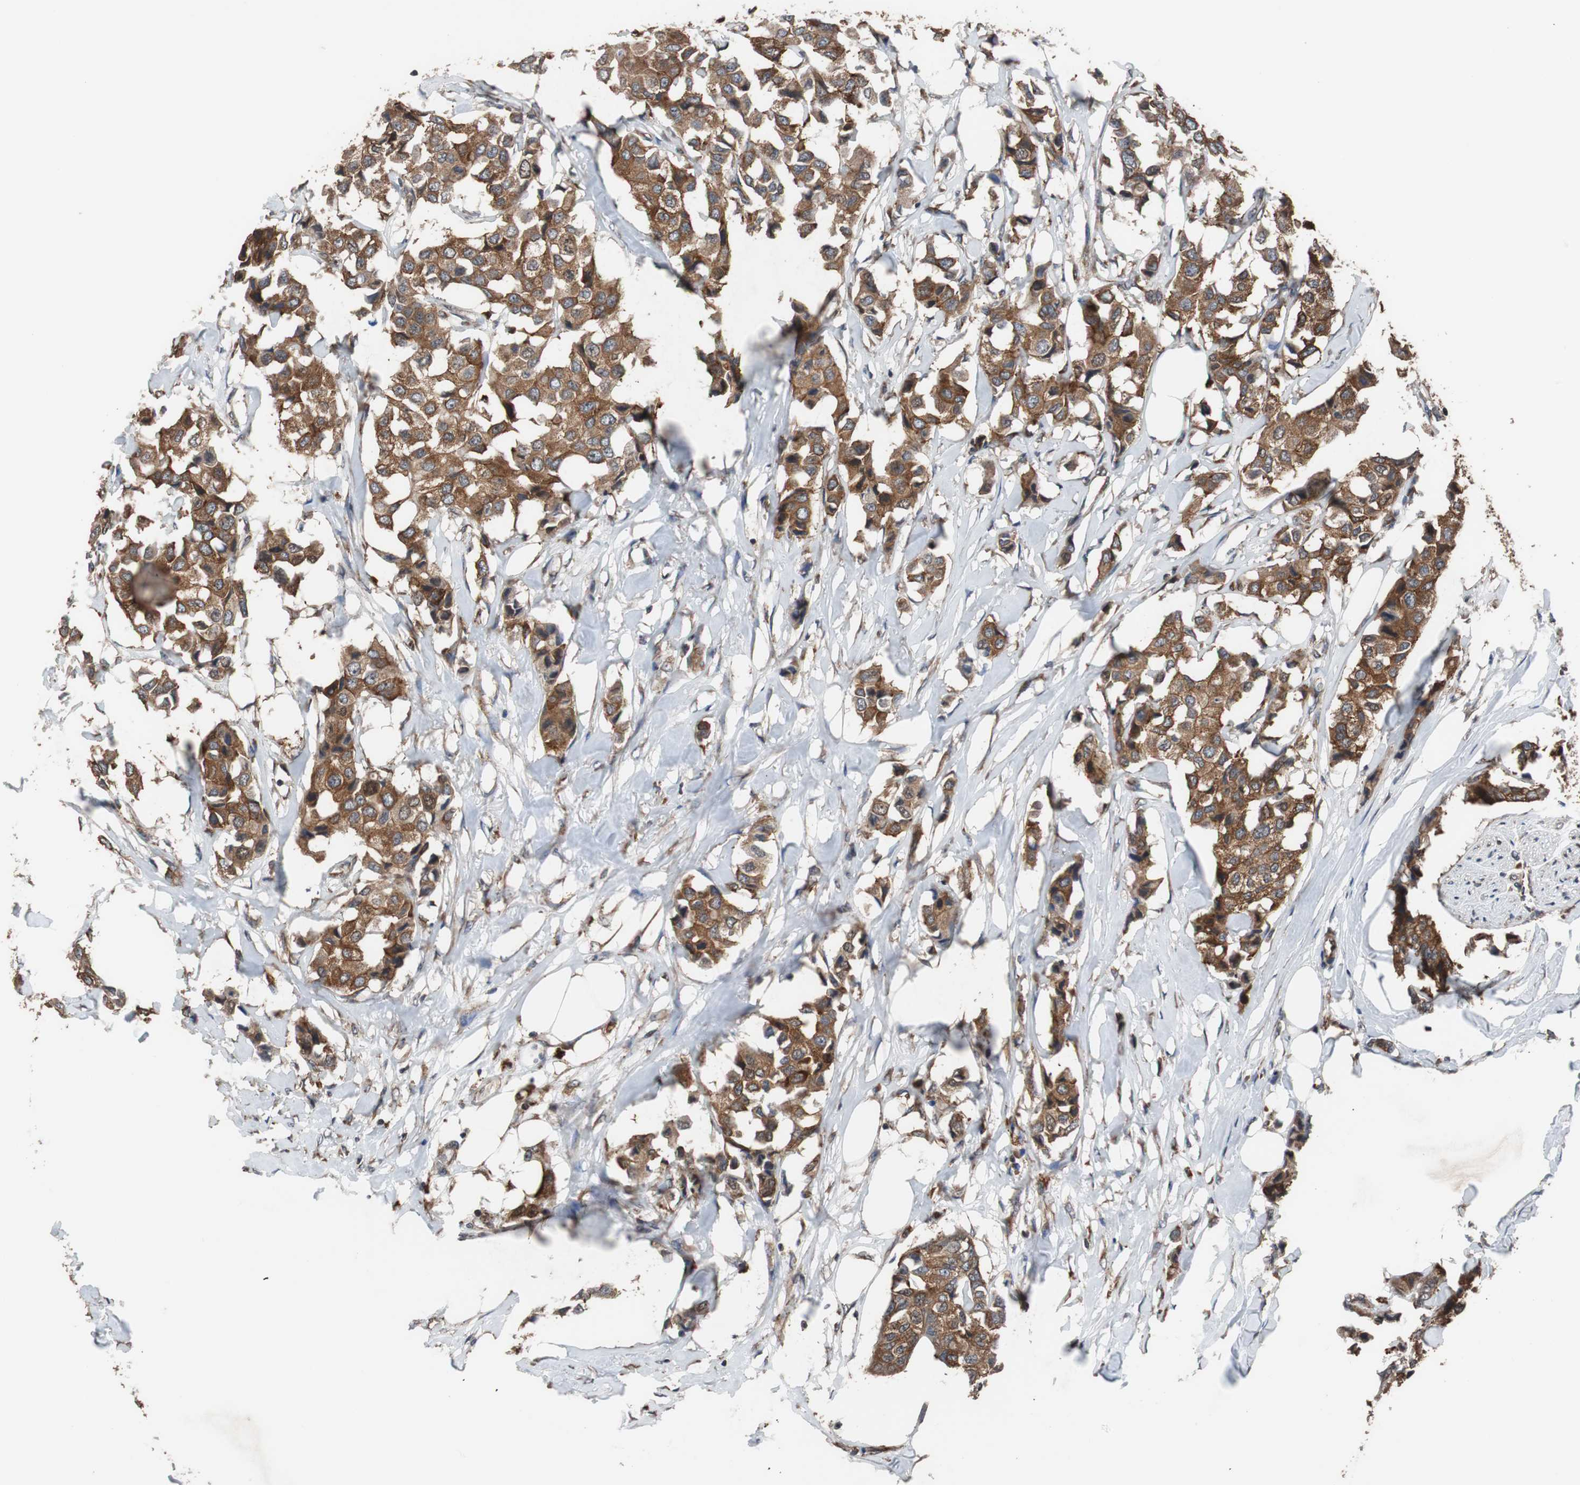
{"staining": {"intensity": "strong", "quantity": ">75%", "location": "cytoplasmic/membranous"}, "tissue": "breast cancer", "cell_type": "Tumor cells", "image_type": "cancer", "snomed": [{"axis": "morphology", "description": "Duct carcinoma"}, {"axis": "topography", "description": "Breast"}], "caption": "This is an image of immunohistochemistry staining of breast cancer, which shows strong staining in the cytoplasmic/membranous of tumor cells.", "gene": "USP10", "patient": {"sex": "female", "age": 80}}